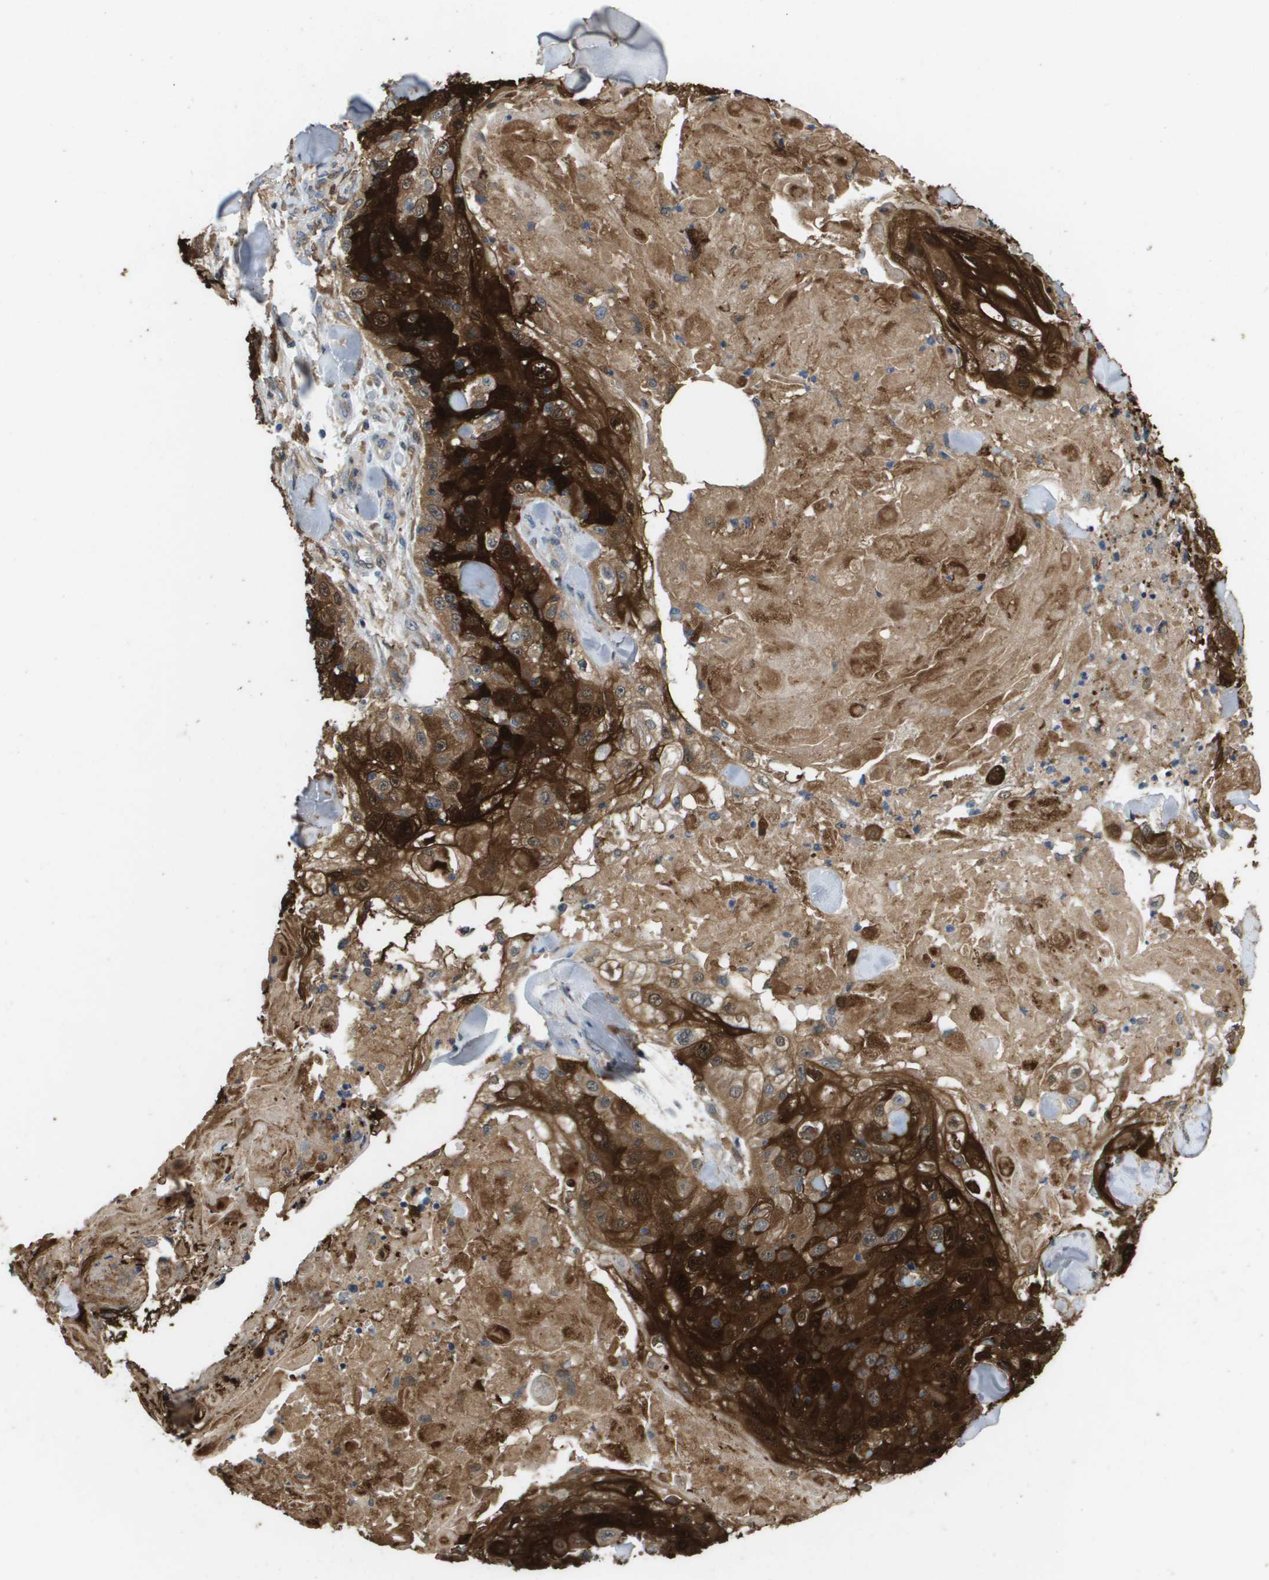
{"staining": {"intensity": "strong", "quantity": ">75%", "location": "cytoplasmic/membranous"}, "tissue": "skin cancer", "cell_type": "Tumor cells", "image_type": "cancer", "snomed": [{"axis": "morphology", "description": "Squamous cell carcinoma, NOS"}, {"axis": "topography", "description": "Skin"}], "caption": "Immunohistochemistry (IHC) of skin squamous cell carcinoma exhibits high levels of strong cytoplasmic/membranous expression in approximately >75% of tumor cells.", "gene": "FABP5", "patient": {"sex": "male", "age": 86}}